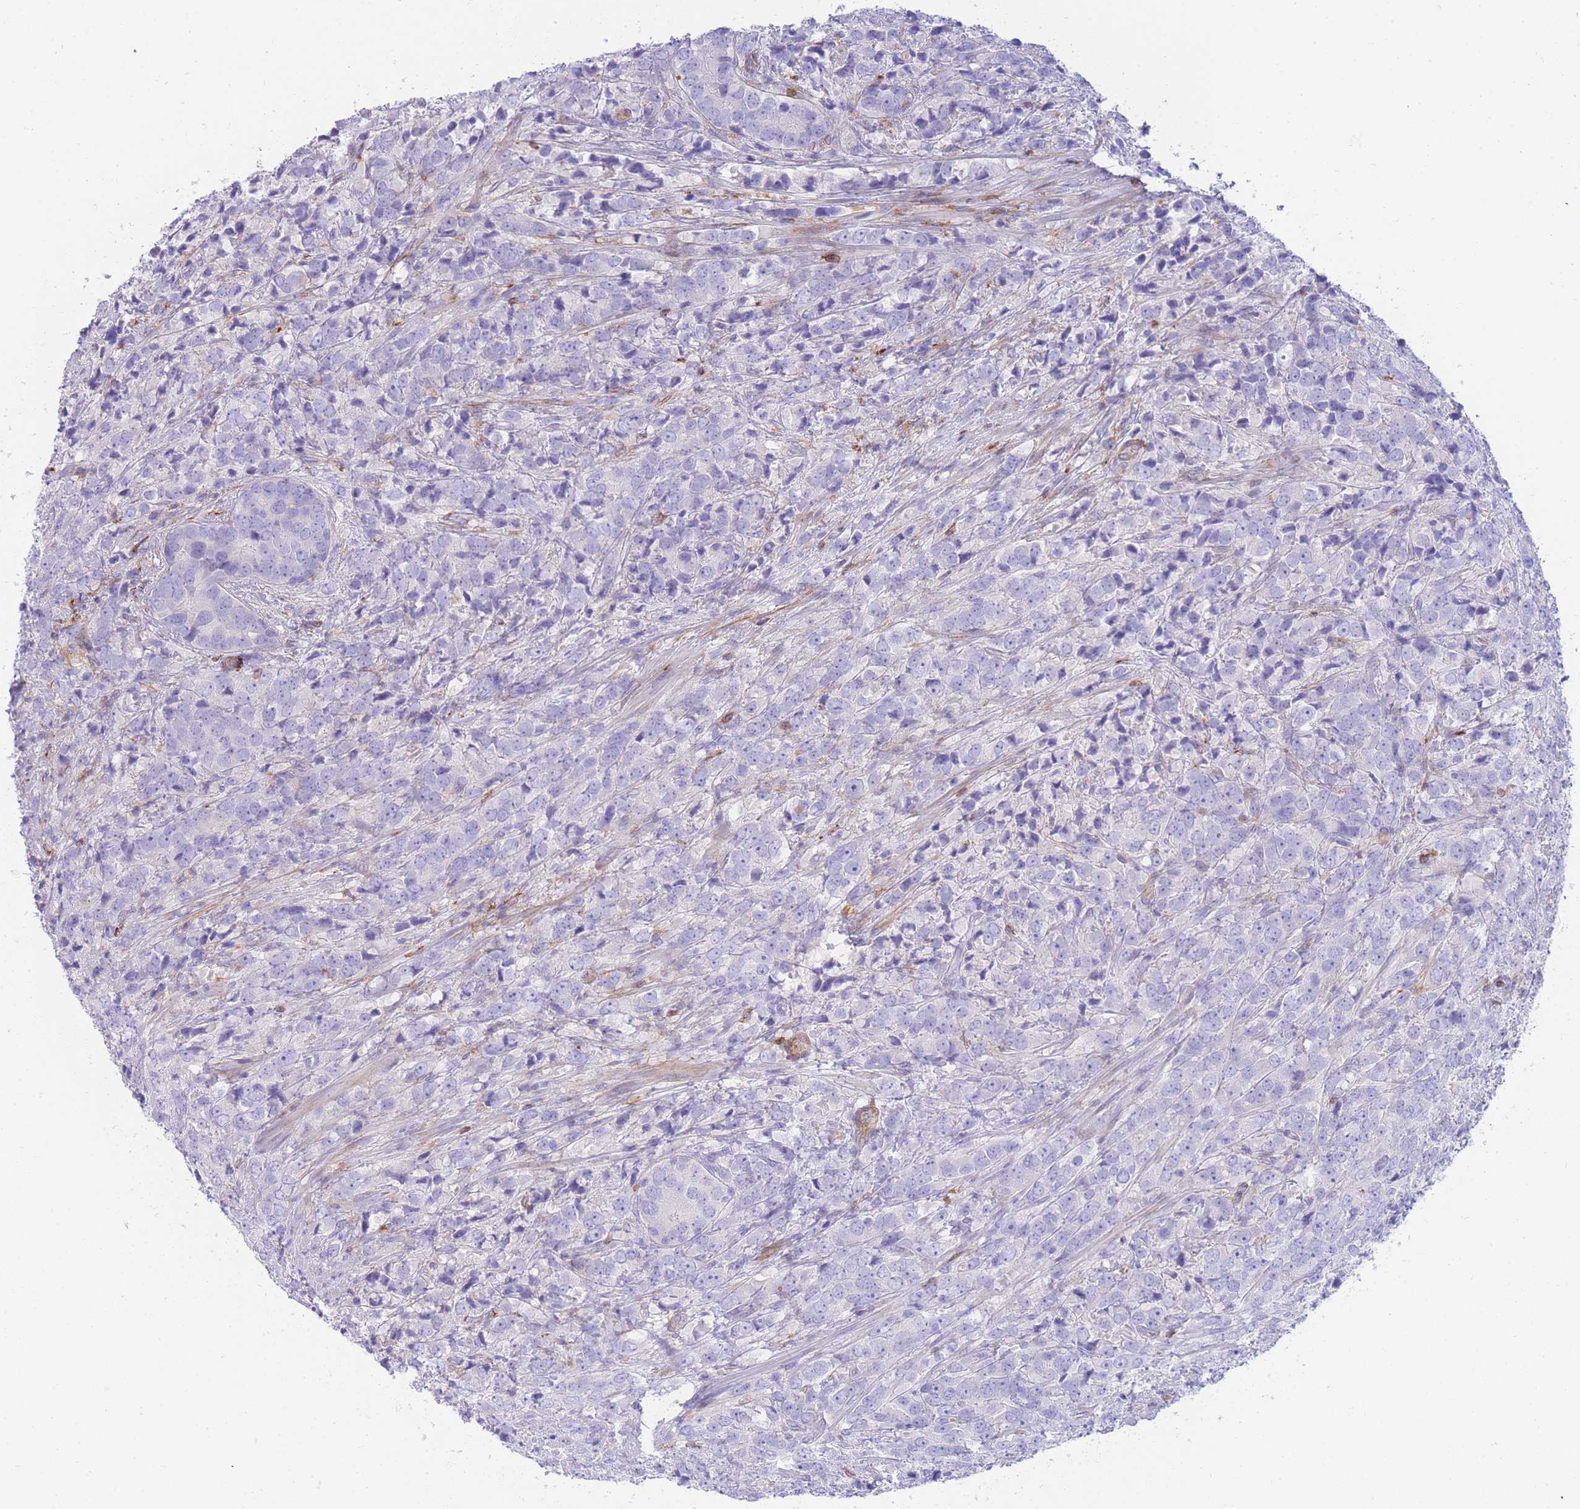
{"staining": {"intensity": "negative", "quantity": "none", "location": "none"}, "tissue": "prostate cancer", "cell_type": "Tumor cells", "image_type": "cancer", "snomed": [{"axis": "morphology", "description": "Adenocarcinoma, High grade"}, {"axis": "topography", "description": "Prostate"}], "caption": "The image displays no significant expression in tumor cells of prostate cancer (adenocarcinoma (high-grade)).", "gene": "FBN3", "patient": {"sex": "male", "age": 62}}